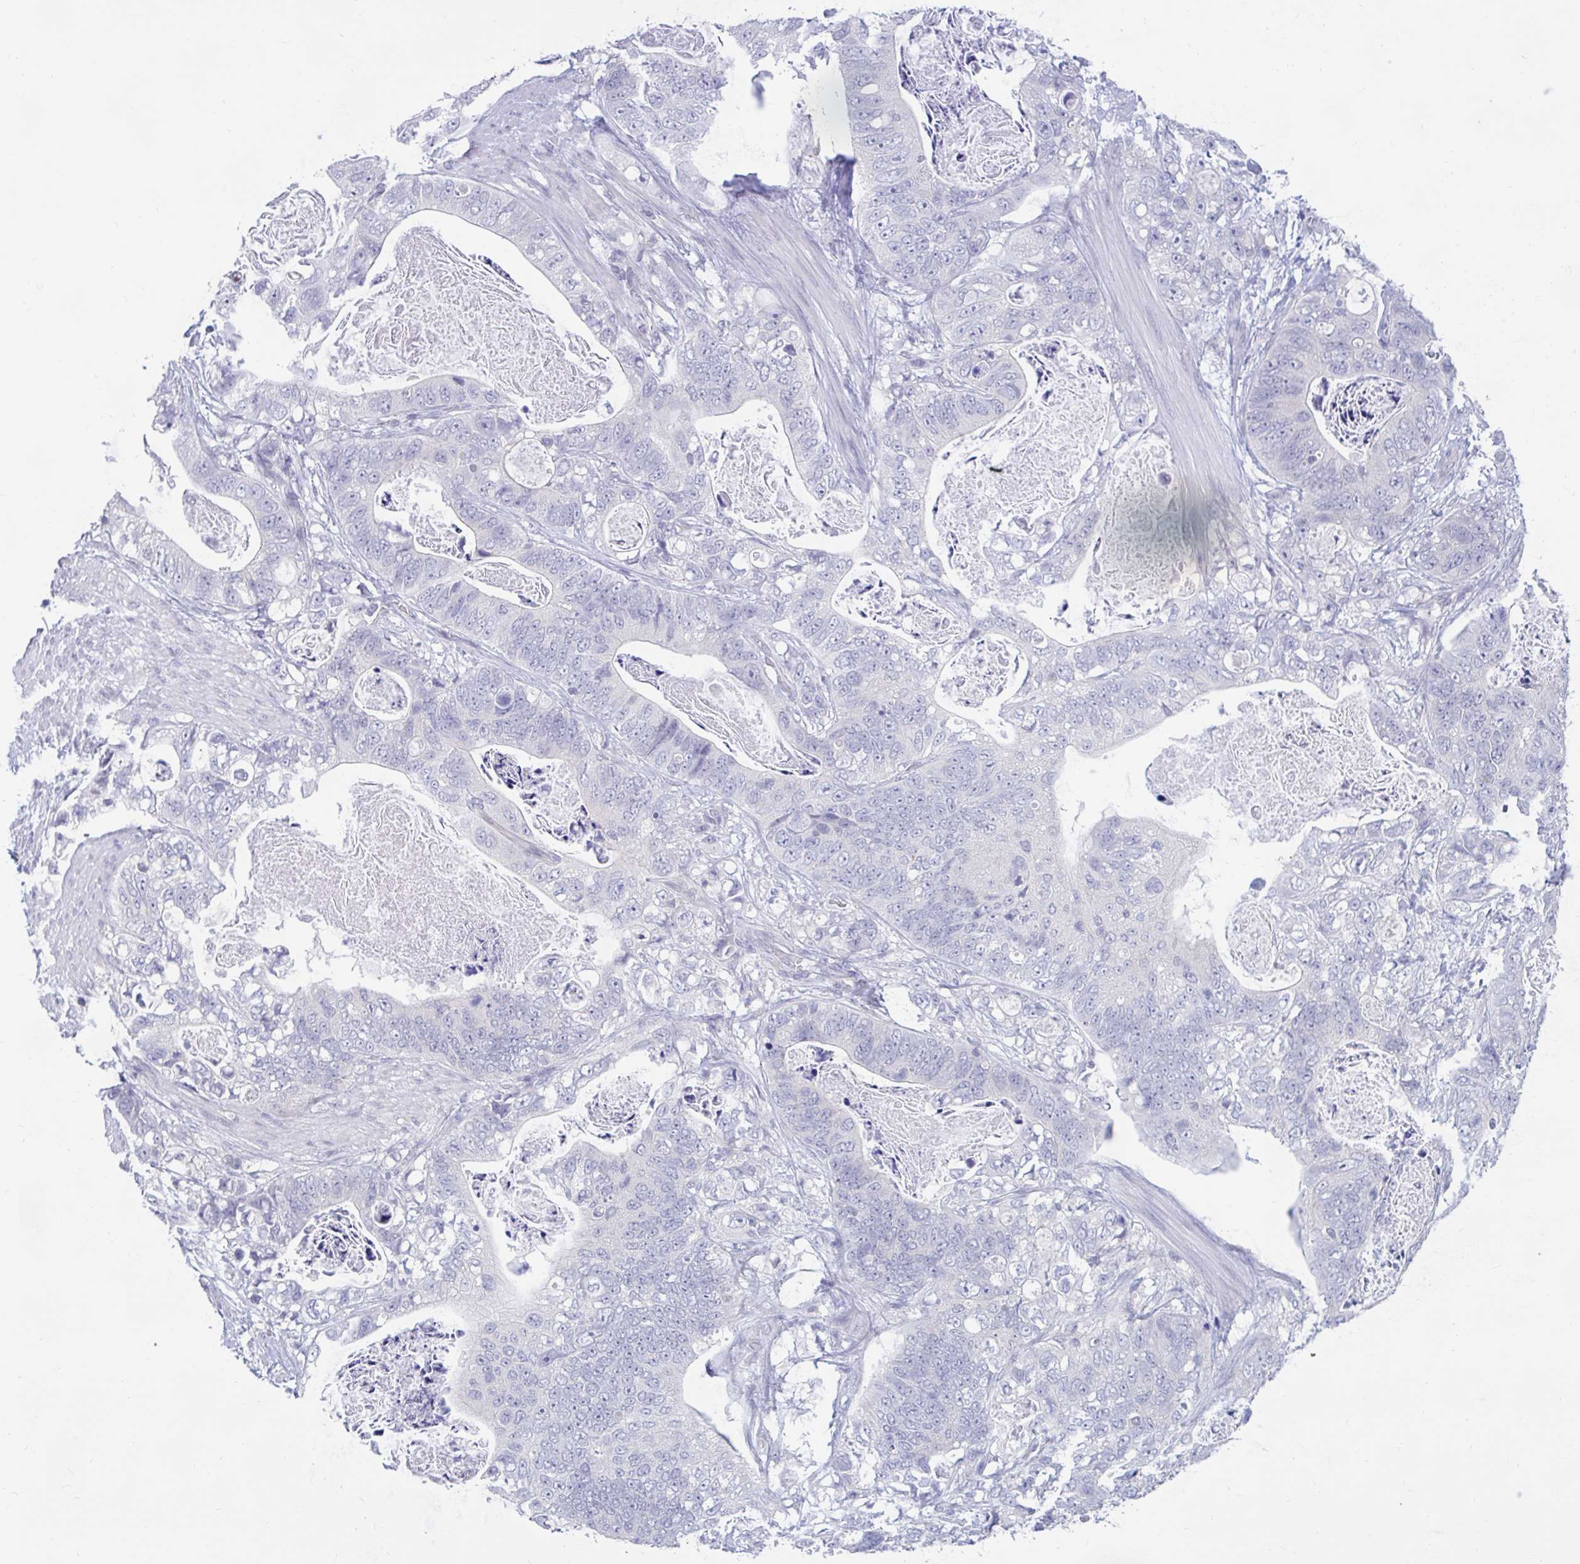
{"staining": {"intensity": "negative", "quantity": "none", "location": "none"}, "tissue": "stomach cancer", "cell_type": "Tumor cells", "image_type": "cancer", "snomed": [{"axis": "morphology", "description": "Normal tissue, NOS"}, {"axis": "morphology", "description": "Adenocarcinoma, NOS"}, {"axis": "topography", "description": "Stomach"}], "caption": "Tumor cells show no significant protein staining in stomach adenocarcinoma. Brightfield microscopy of immunohistochemistry (IHC) stained with DAB (3,3'-diaminobenzidine) (brown) and hematoxylin (blue), captured at high magnification.", "gene": "ARPP19", "patient": {"sex": "female", "age": 89}}